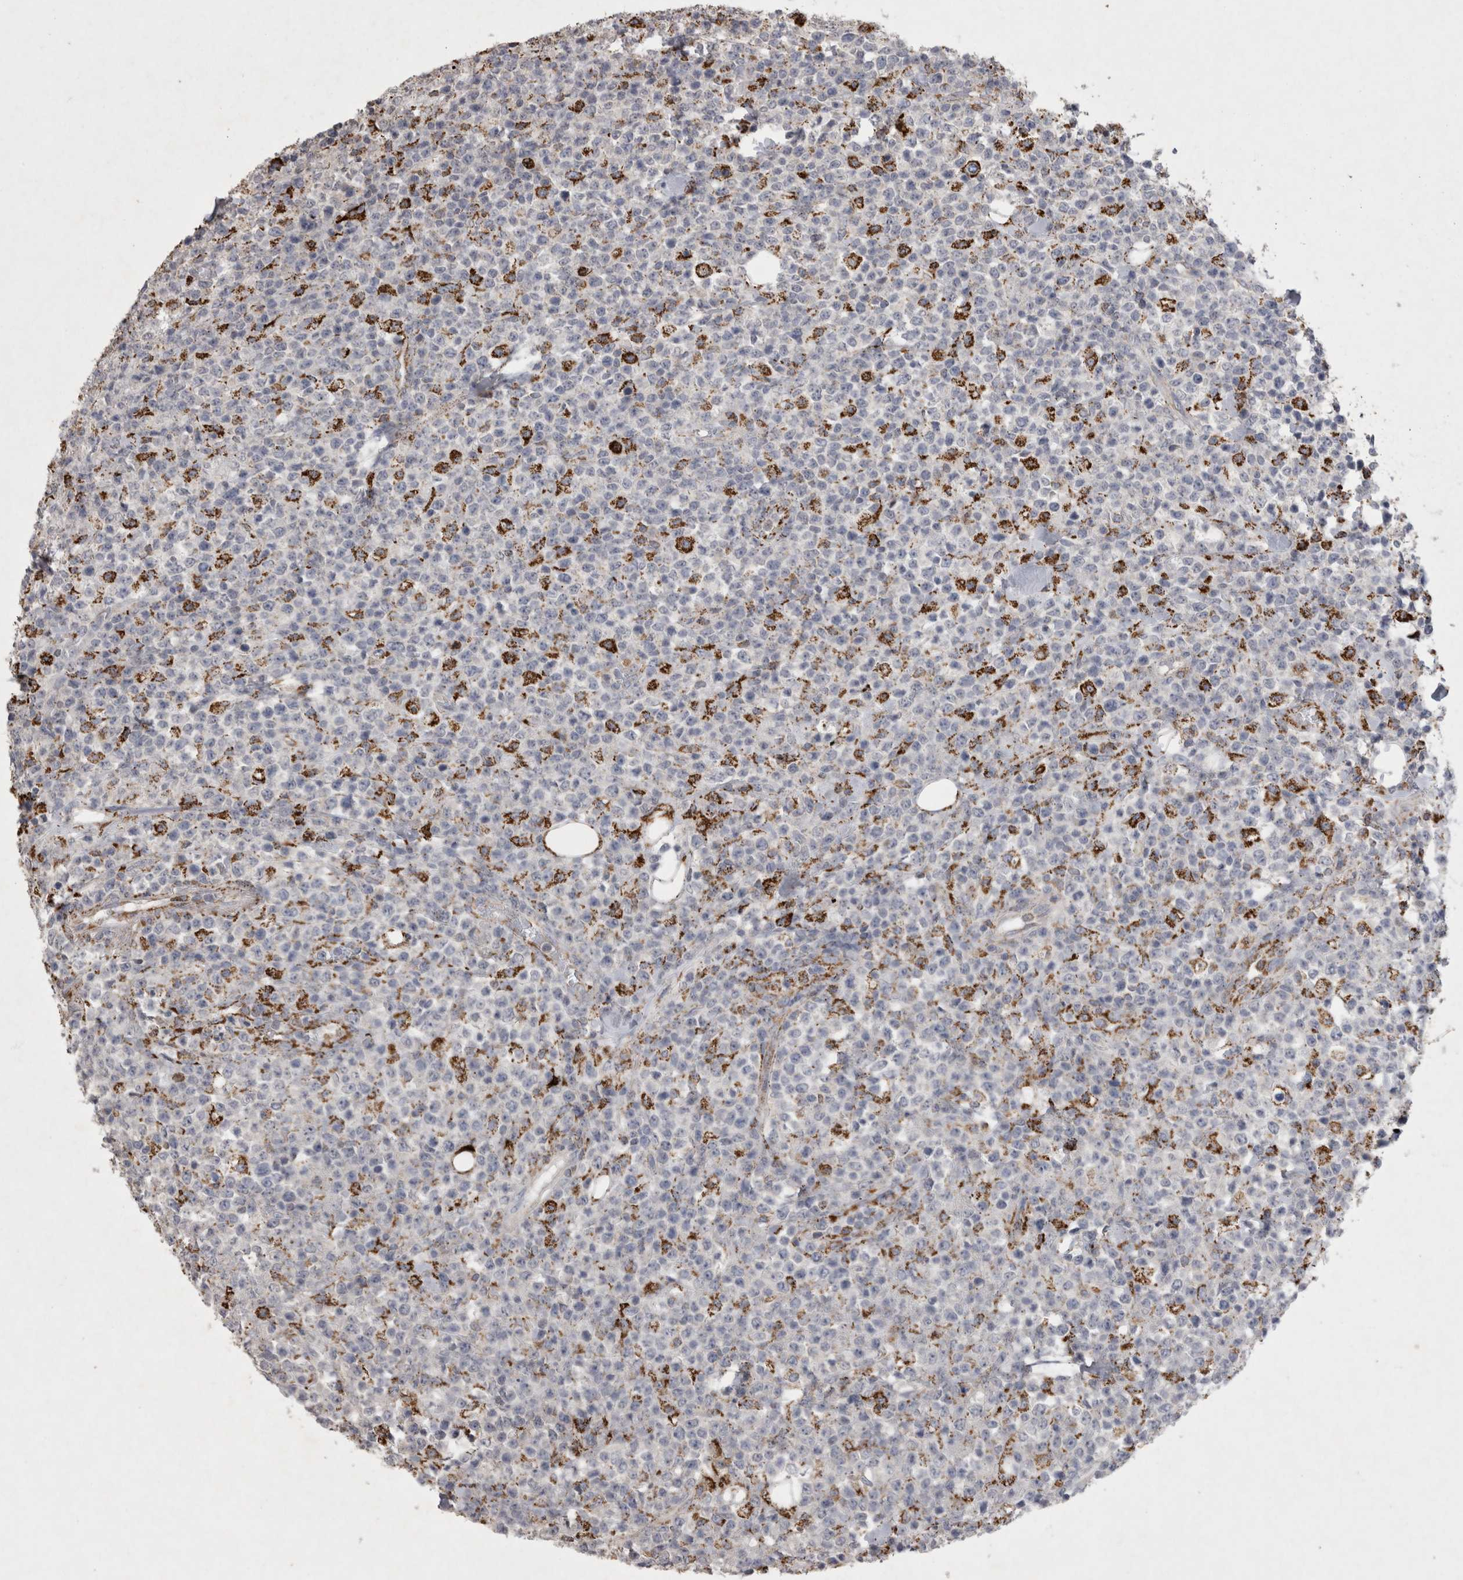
{"staining": {"intensity": "negative", "quantity": "none", "location": "none"}, "tissue": "lymphoma", "cell_type": "Tumor cells", "image_type": "cancer", "snomed": [{"axis": "morphology", "description": "Malignant lymphoma, non-Hodgkin's type, High grade"}, {"axis": "topography", "description": "Colon"}], "caption": "This is a histopathology image of immunohistochemistry staining of malignant lymphoma, non-Hodgkin's type (high-grade), which shows no expression in tumor cells.", "gene": "DKK3", "patient": {"sex": "female", "age": 53}}